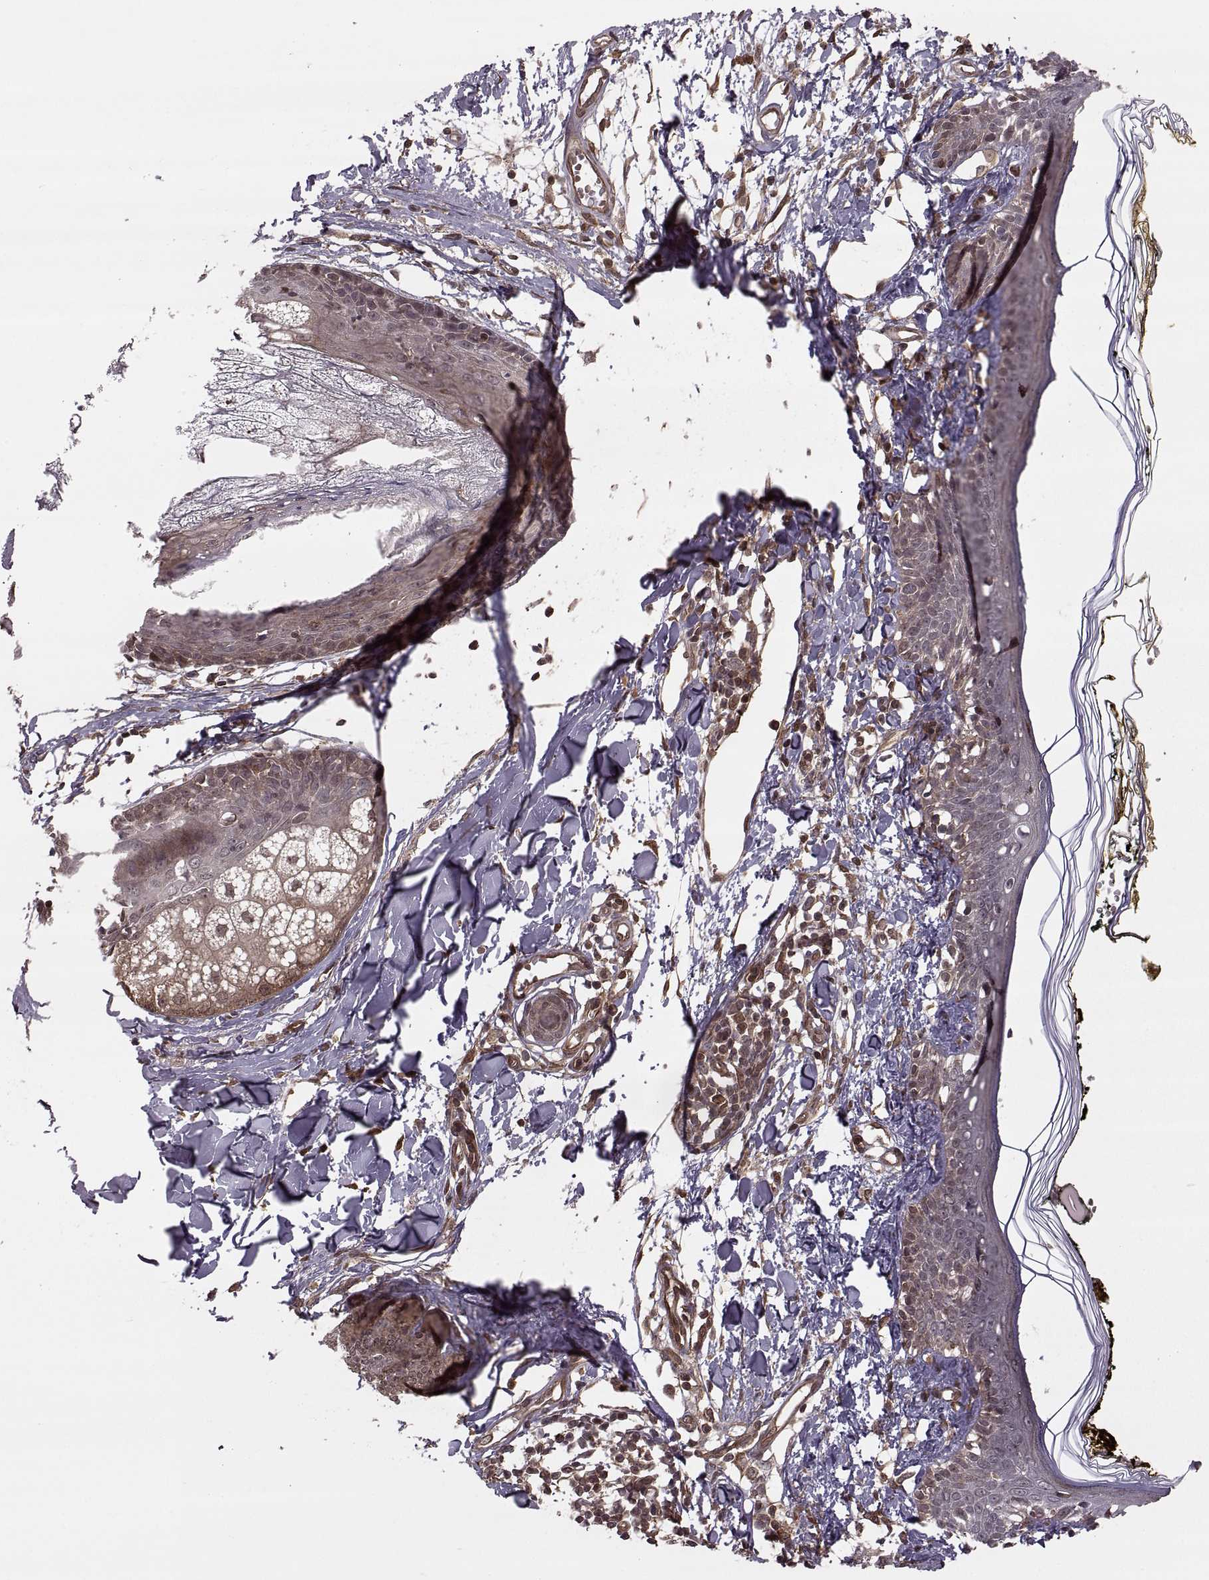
{"staining": {"intensity": "strong", "quantity": ">75%", "location": "cytoplasmic/membranous"}, "tissue": "skin", "cell_type": "Fibroblasts", "image_type": "normal", "snomed": [{"axis": "morphology", "description": "Normal tissue, NOS"}, {"axis": "topography", "description": "Skin"}], "caption": "Immunohistochemistry micrograph of normal human skin stained for a protein (brown), which reveals high levels of strong cytoplasmic/membranous positivity in approximately >75% of fibroblasts.", "gene": "DEDD", "patient": {"sex": "male", "age": 76}}